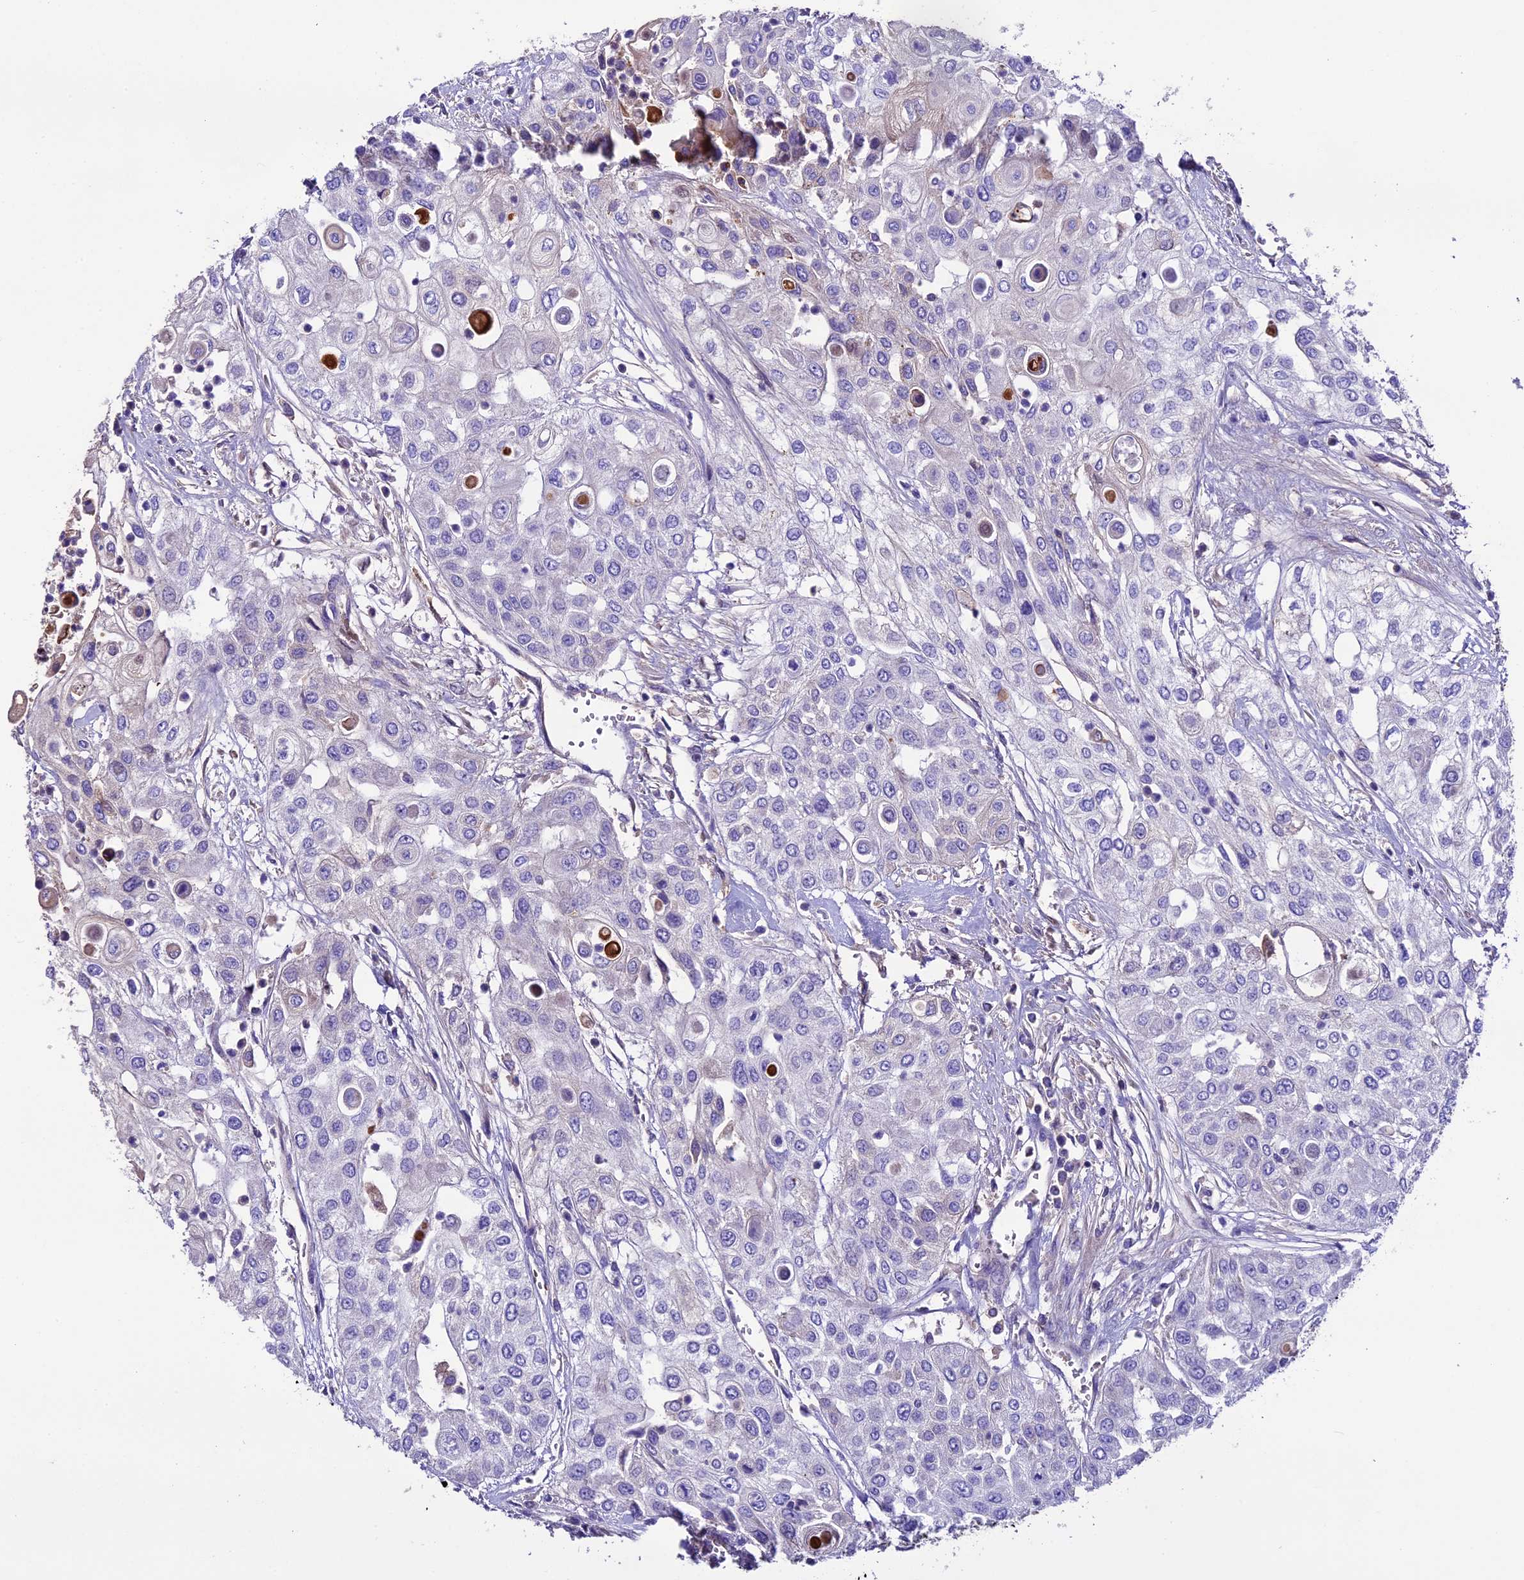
{"staining": {"intensity": "negative", "quantity": "none", "location": "none"}, "tissue": "urothelial cancer", "cell_type": "Tumor cells", "image_type": "cancer", "snomed": [{"axis": "morphology", "description": "Urothelial carcinoma, High grade"}, {"axis": "topography", "description": "Urinary bladder"}], "caption": "Tumor cells show no significant staining in urothelial carcinoma (high-grade). (DAB (3,3'-diaminobenzidine) immunohistochemistry (IHC), high magnification).", "gene": "TCP11L2", "patient": {"sex": "female", "age": 79}}